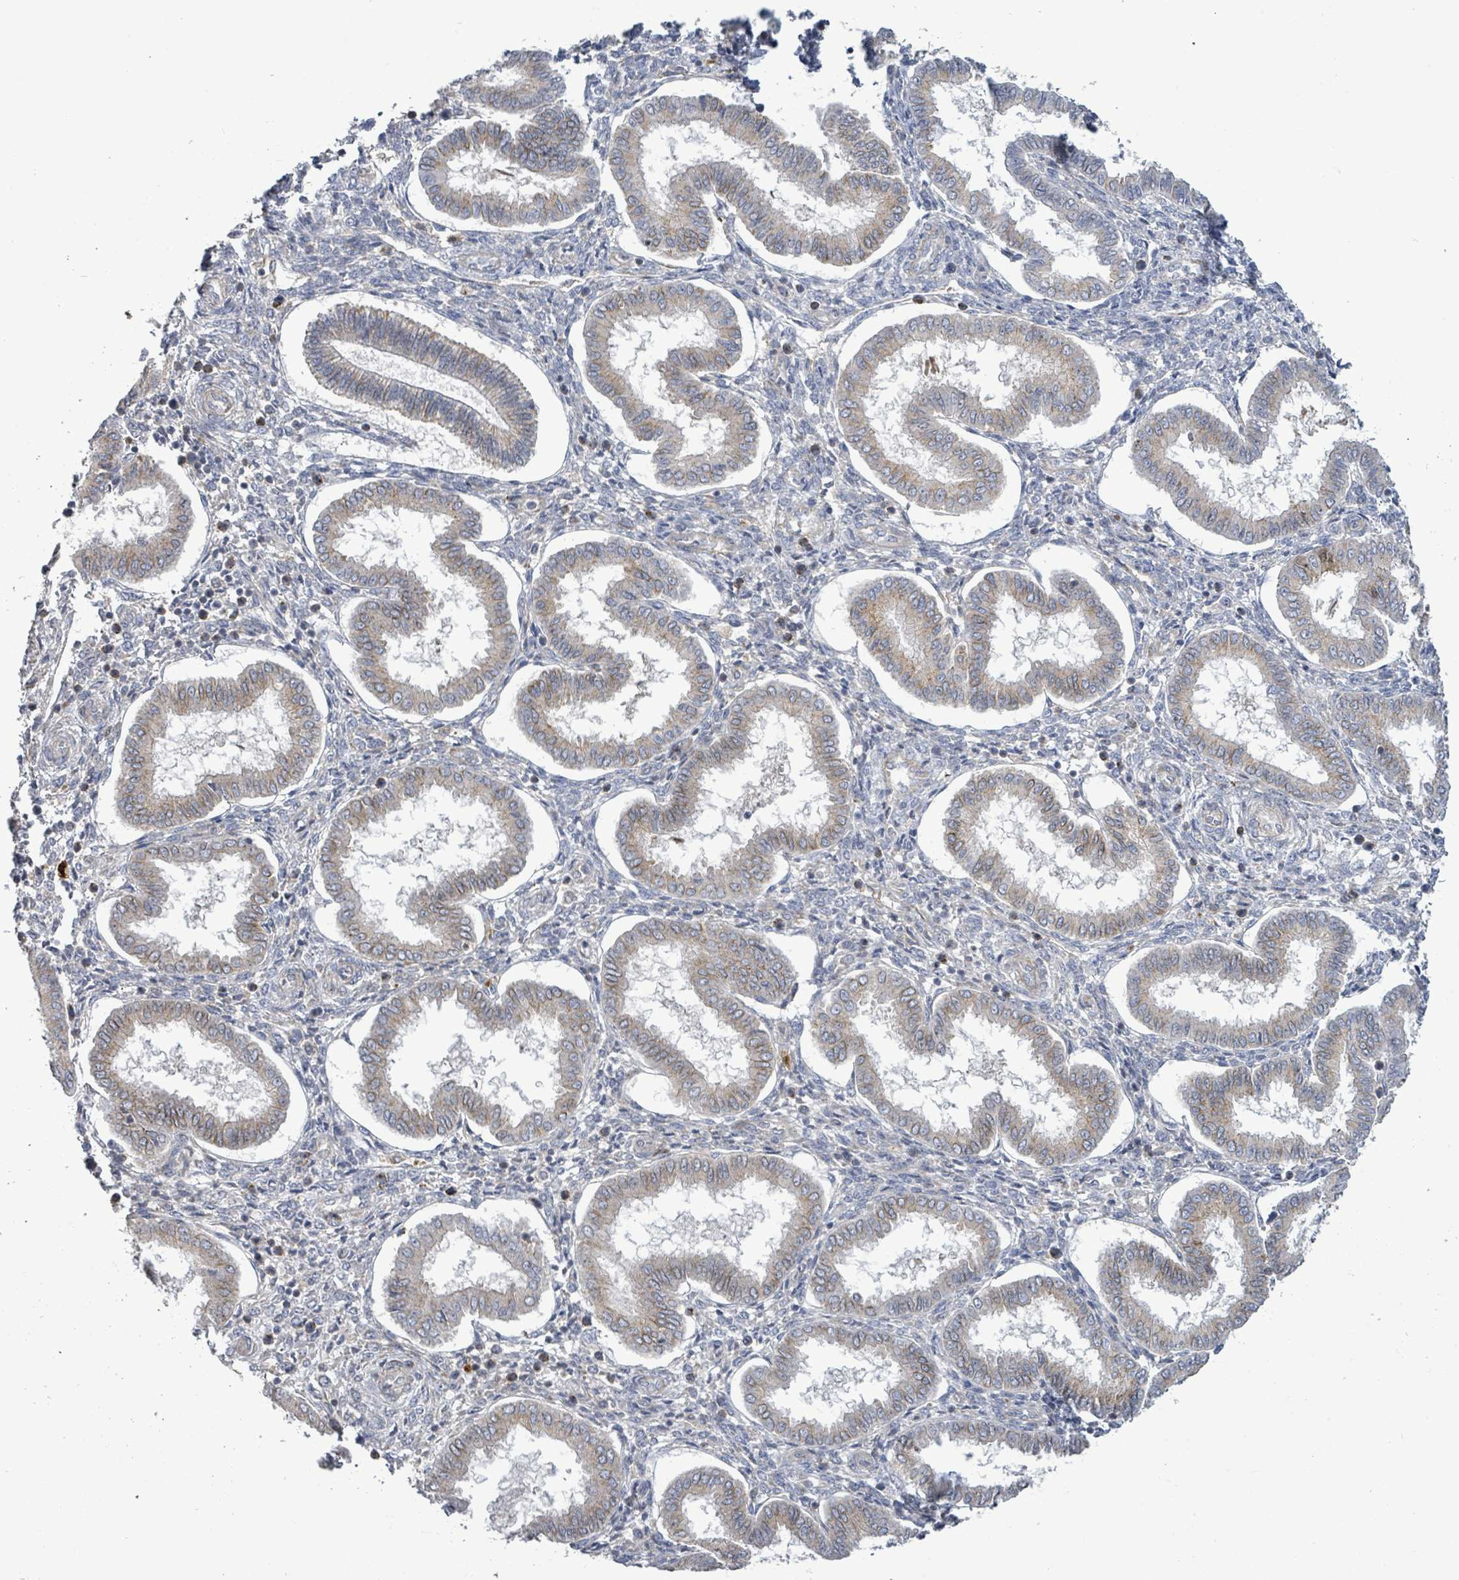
{"staining": {"intensity": "negative", "quantity": "none", "location": "none"}, "tissue": "endometrium", "cell_type": "Cells in endometrial stroma", "image_type": "normal", "snomed": [{"axis": "morphology", "description": "Normal tissue, NOS"}, {"axis": "topography", "description": "Endometrium"}], "caption": "Immunohistochemistry (IHC) histopathology image of benign endometrium stained for a protein (brown), which demonstrates no expression in cells in endometrial stroma.", "gene": "LILRA4", "patient": {"sex": "female", "age": 24}}